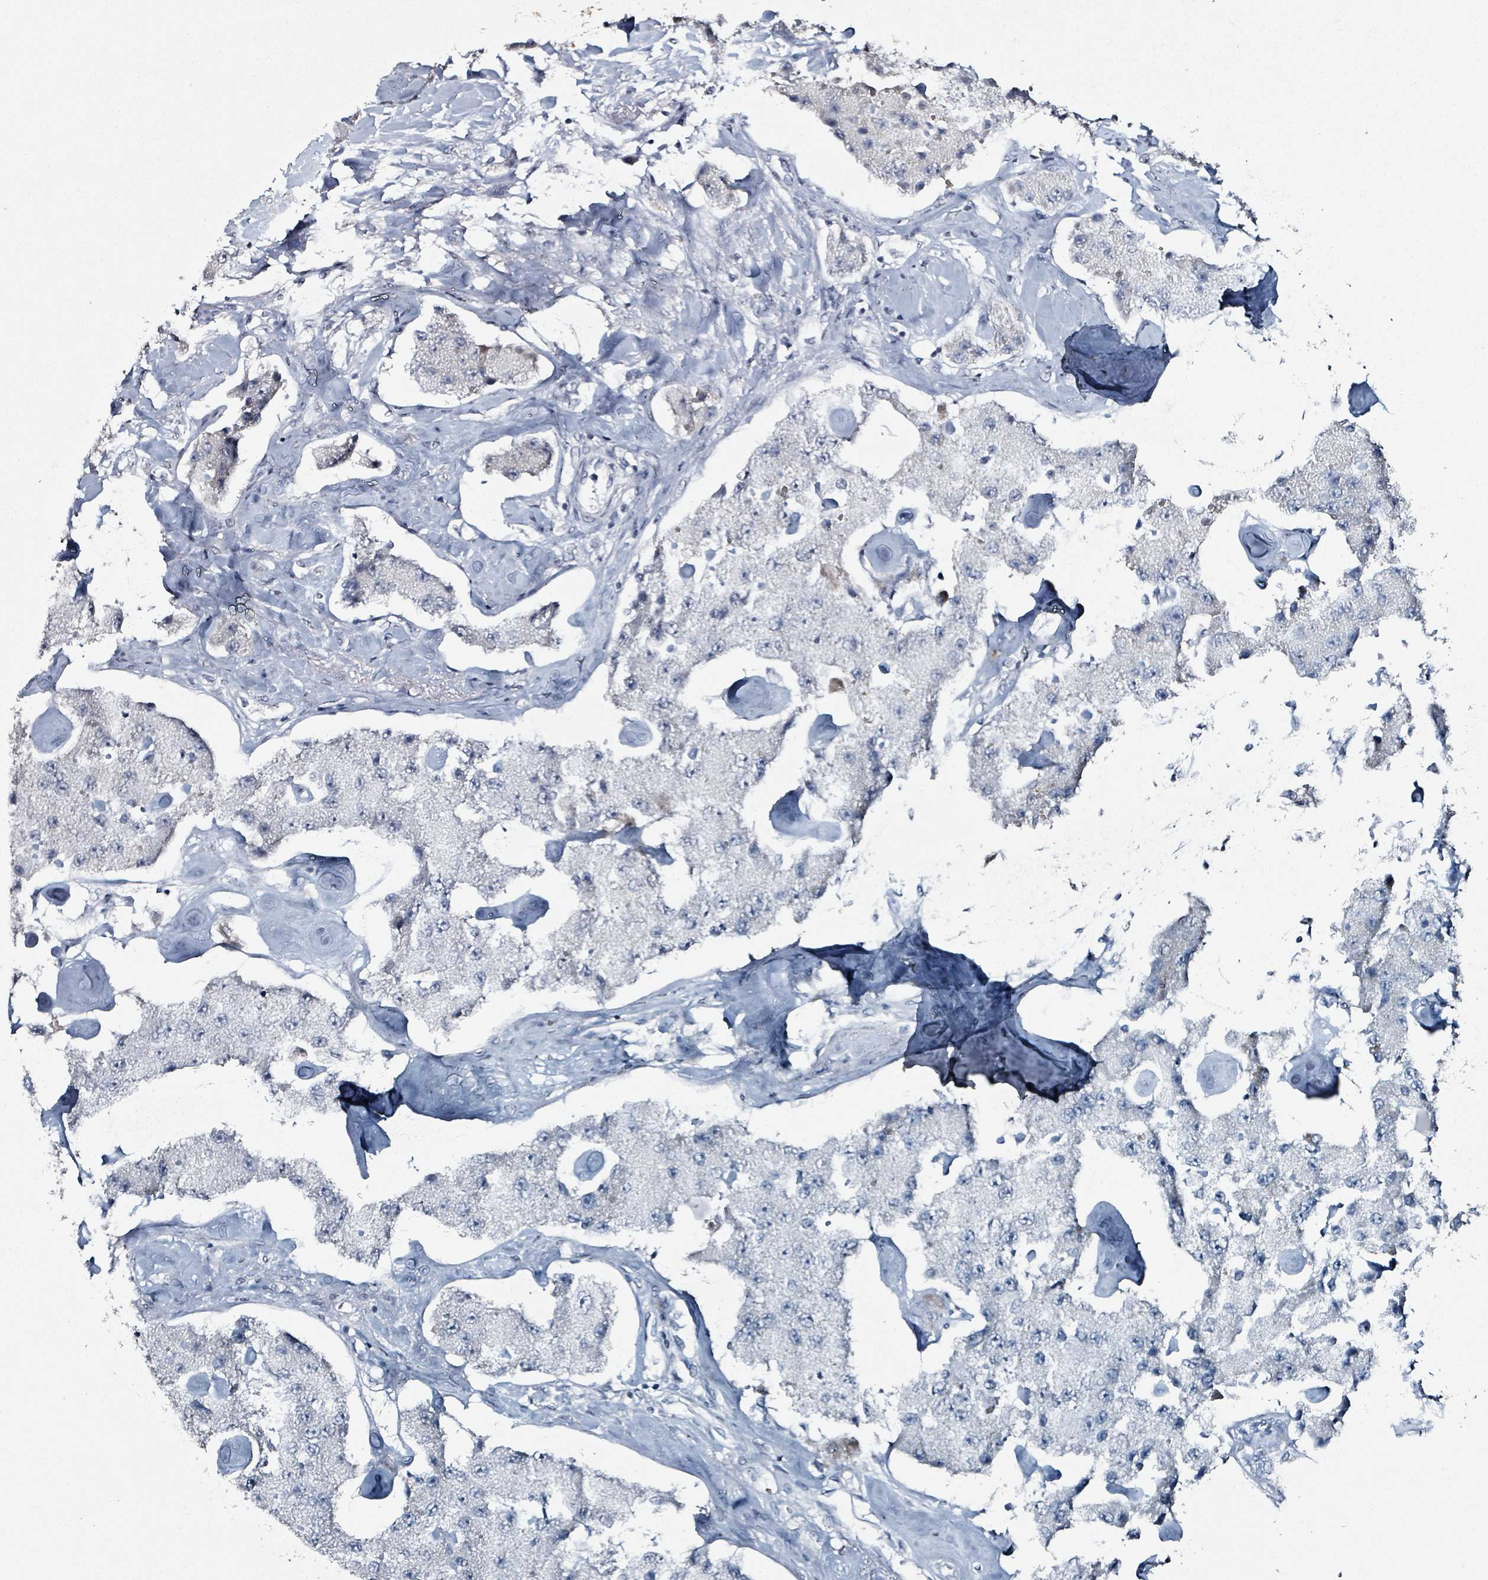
{"staining": {"intensity": "negative", "quantity": "none", "location": "none"}, "tissue": "carcinoid", "cell_type": "Tumor cells", "image_type": "cancer", "snomed": [{"axis": "morphology", "description": "Carcinoid, malignant, NOS"}, {"axis": "topography", "description": "Pancreas"}], "caption": "This is an immunohistochemistry (IHC) histopathology image of carcinoid. There is no expression in tumor cells.", "gene": "CA9", "patient": {"sex": "male", "age": 41}}